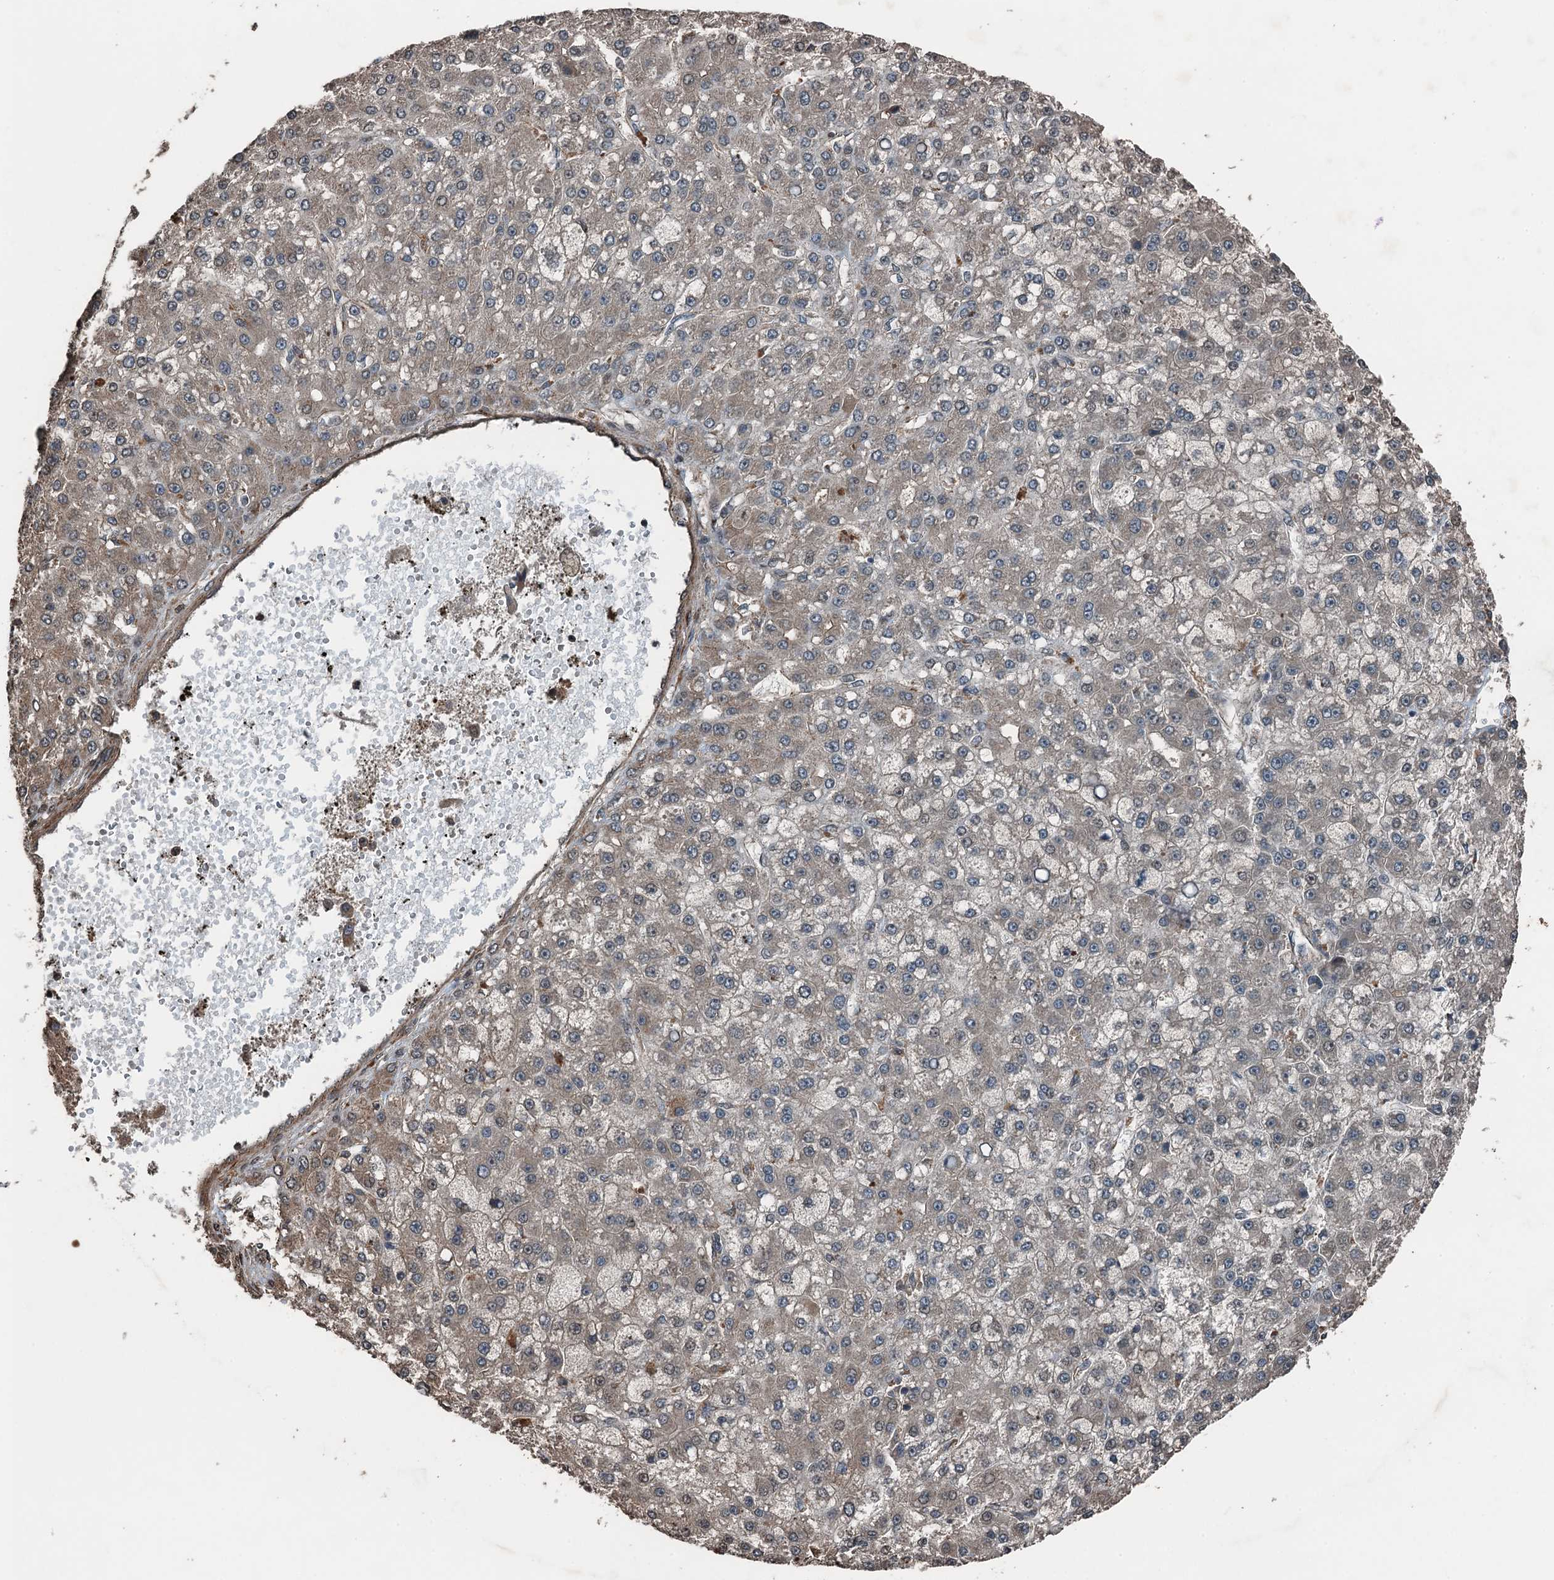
{"staining": {"intensity": "weak", "quantity": "<25%", "location": "cytoplasmic/membranous"}, "tissue": "liver cancer", "cell_type": "Tumor cells", "image_type": "cancer", "snomed": [{"axis": "morphology", "description": "Carcinoma, Hepatocellular, NOS"}, {"axis": "topography", "description": "Liver"}], "caption": "A micrograph of hepatocellular carcinoma (liver) stained for a protein demonstrates no brown staining in tumor cells.", "gene": "TCTN1", "patient": {"sex": "male", "age": 67}}